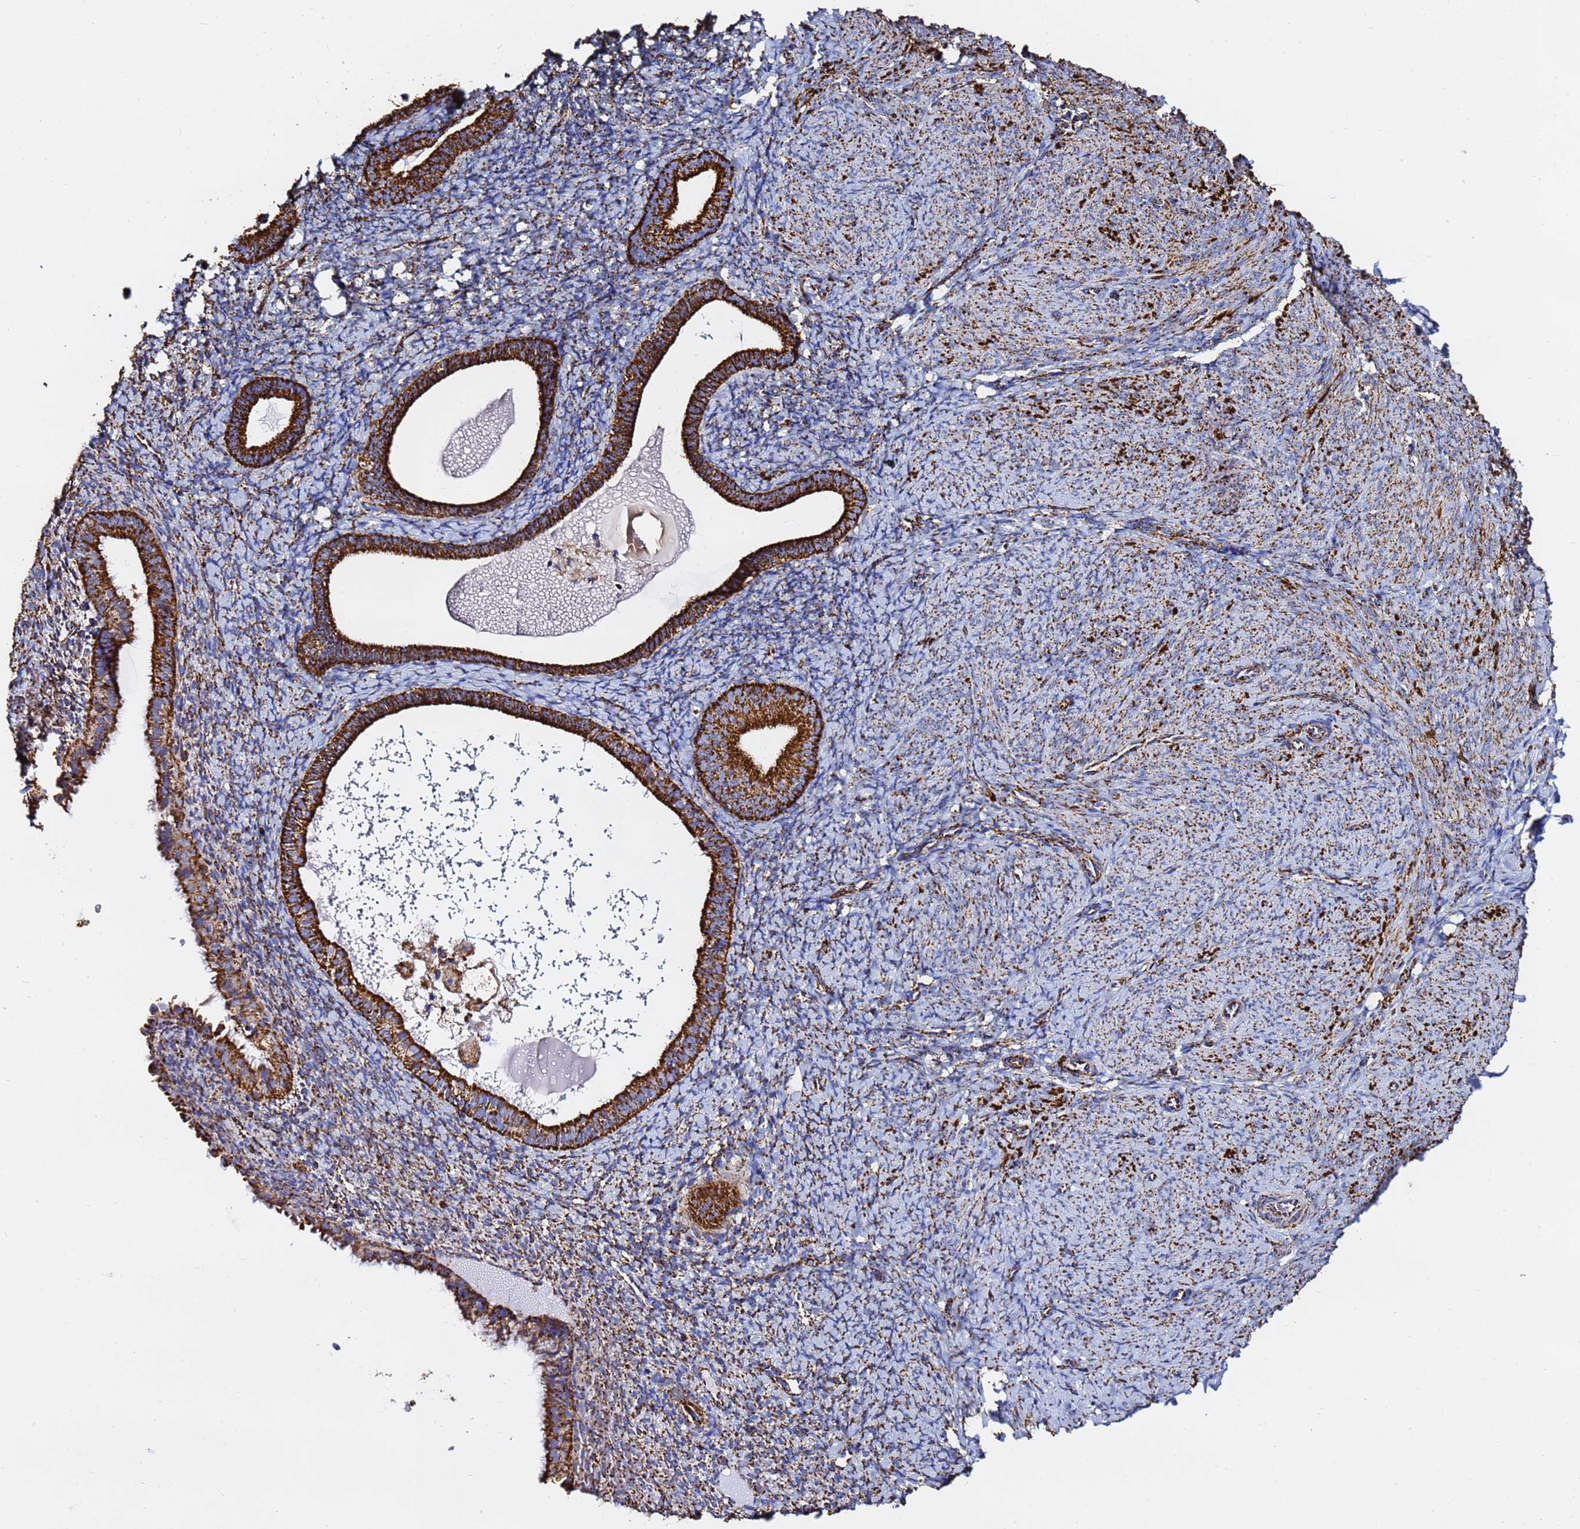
{"staining": {"intensity": "moderate", "quantity": ">75%", "location": "cytoplasmic/membranous"}, "tissue": "endometrium", "cell_type": "Cells in endometrial stroma", "image_type": "normal", "snomed": [{"axis": "morphology", "description": "Normal tissue, NOS"}, {"axis": "topography", "description": "Endometrium"}], "caption": "IHC (DAB) staining of normal endometrium shows moderate cytoplasmic/membranous protein positivity in about >75% of cells in endometrial stroma.", "gene": "PHB2", "patient": {"sex": "female", "age": 65}}